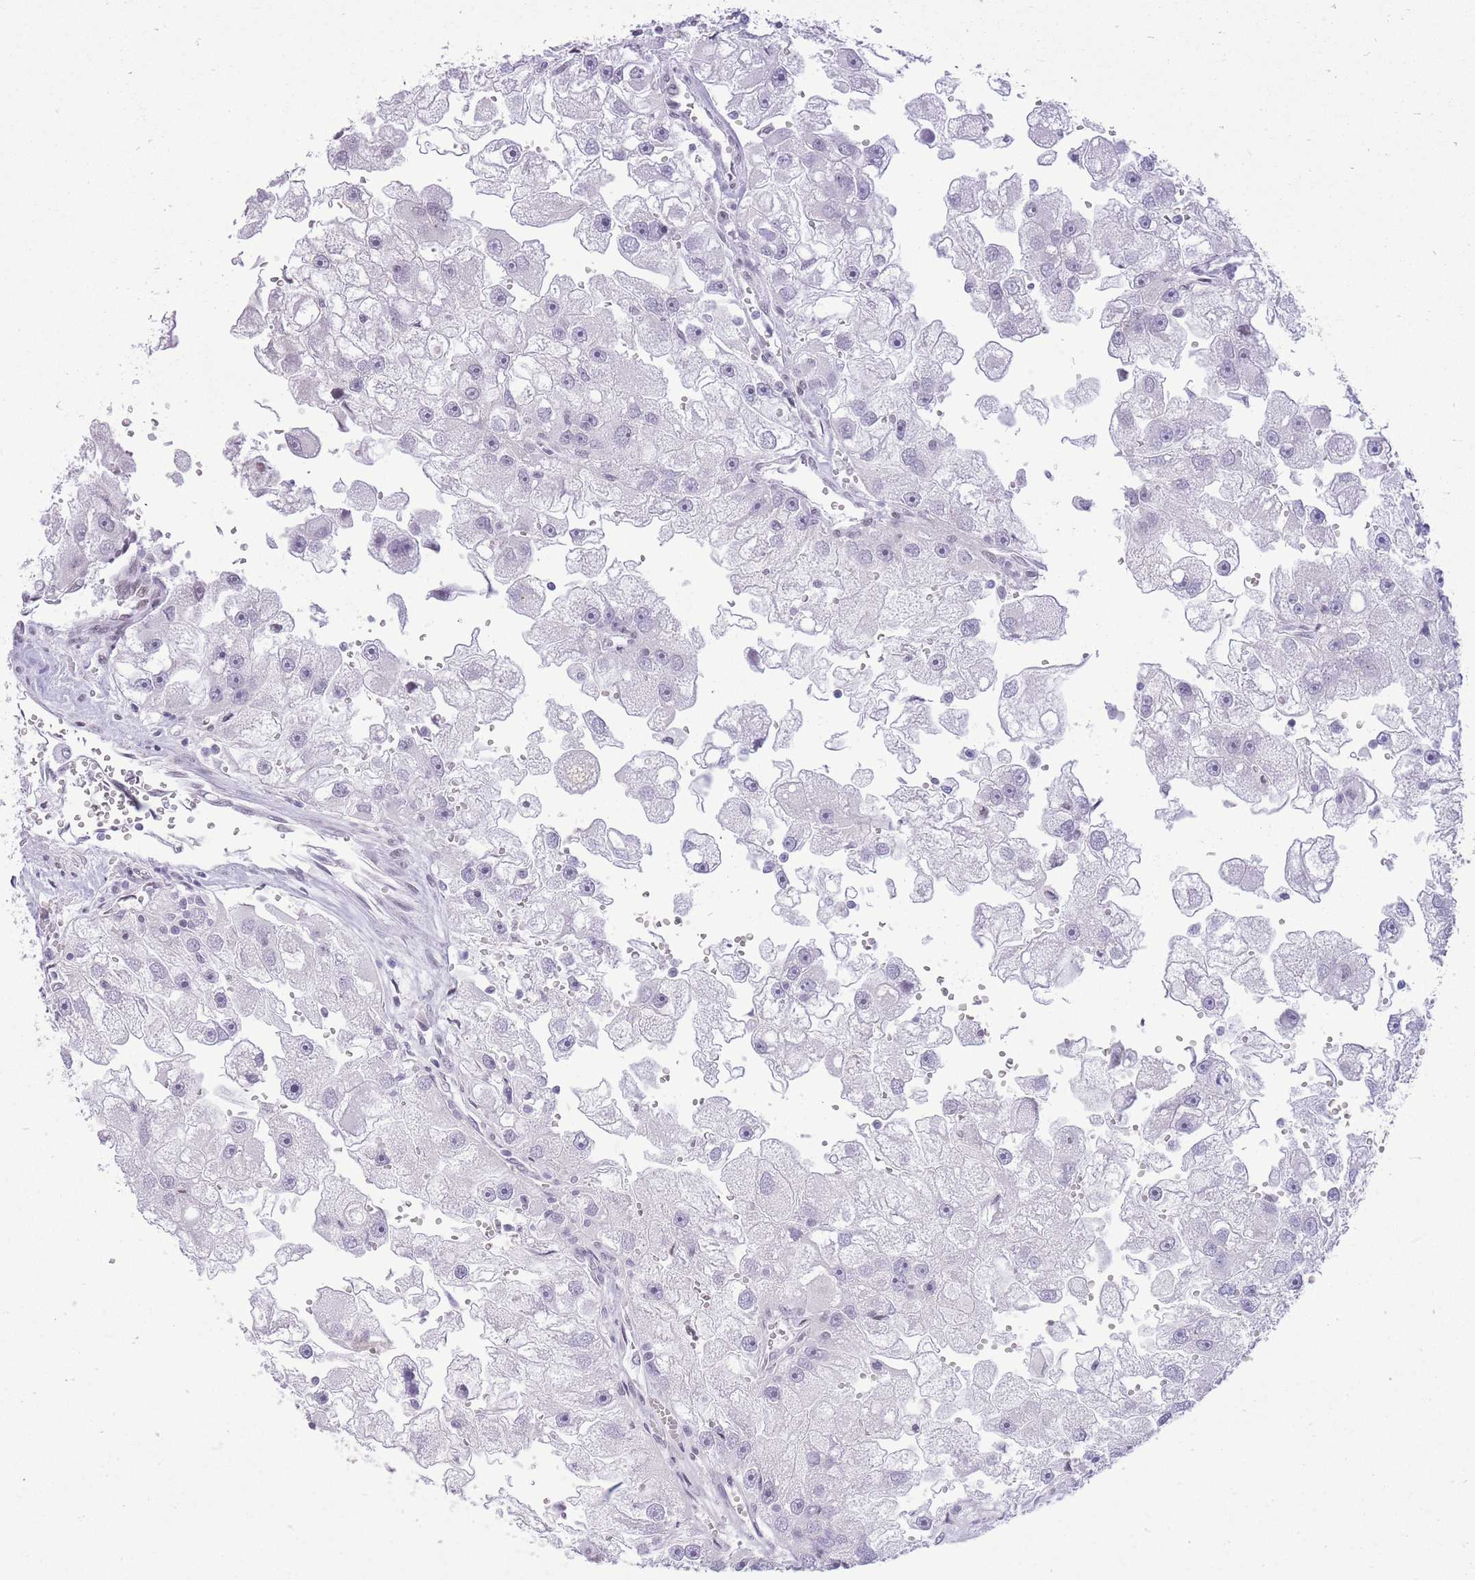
{"staining": {"intensity": "negative", "quantity": "none", "location": "none"}, "tissue": "renal cancer", "cell_type": "Tumor cells", "image_type": "cancer", "snomed": [{"axis": "morphology", "description": "Adenocarcinoma, NOS"}, {"axis": "topography", "description": "Kidney"}], "caption": "Human renal adenocarcinoma stained for a protein using immunohistochemistry (IHC) shows no staining in tumor cells.", "gene": "ZBED5", "patient": {"sex": "male", "age": 63}}